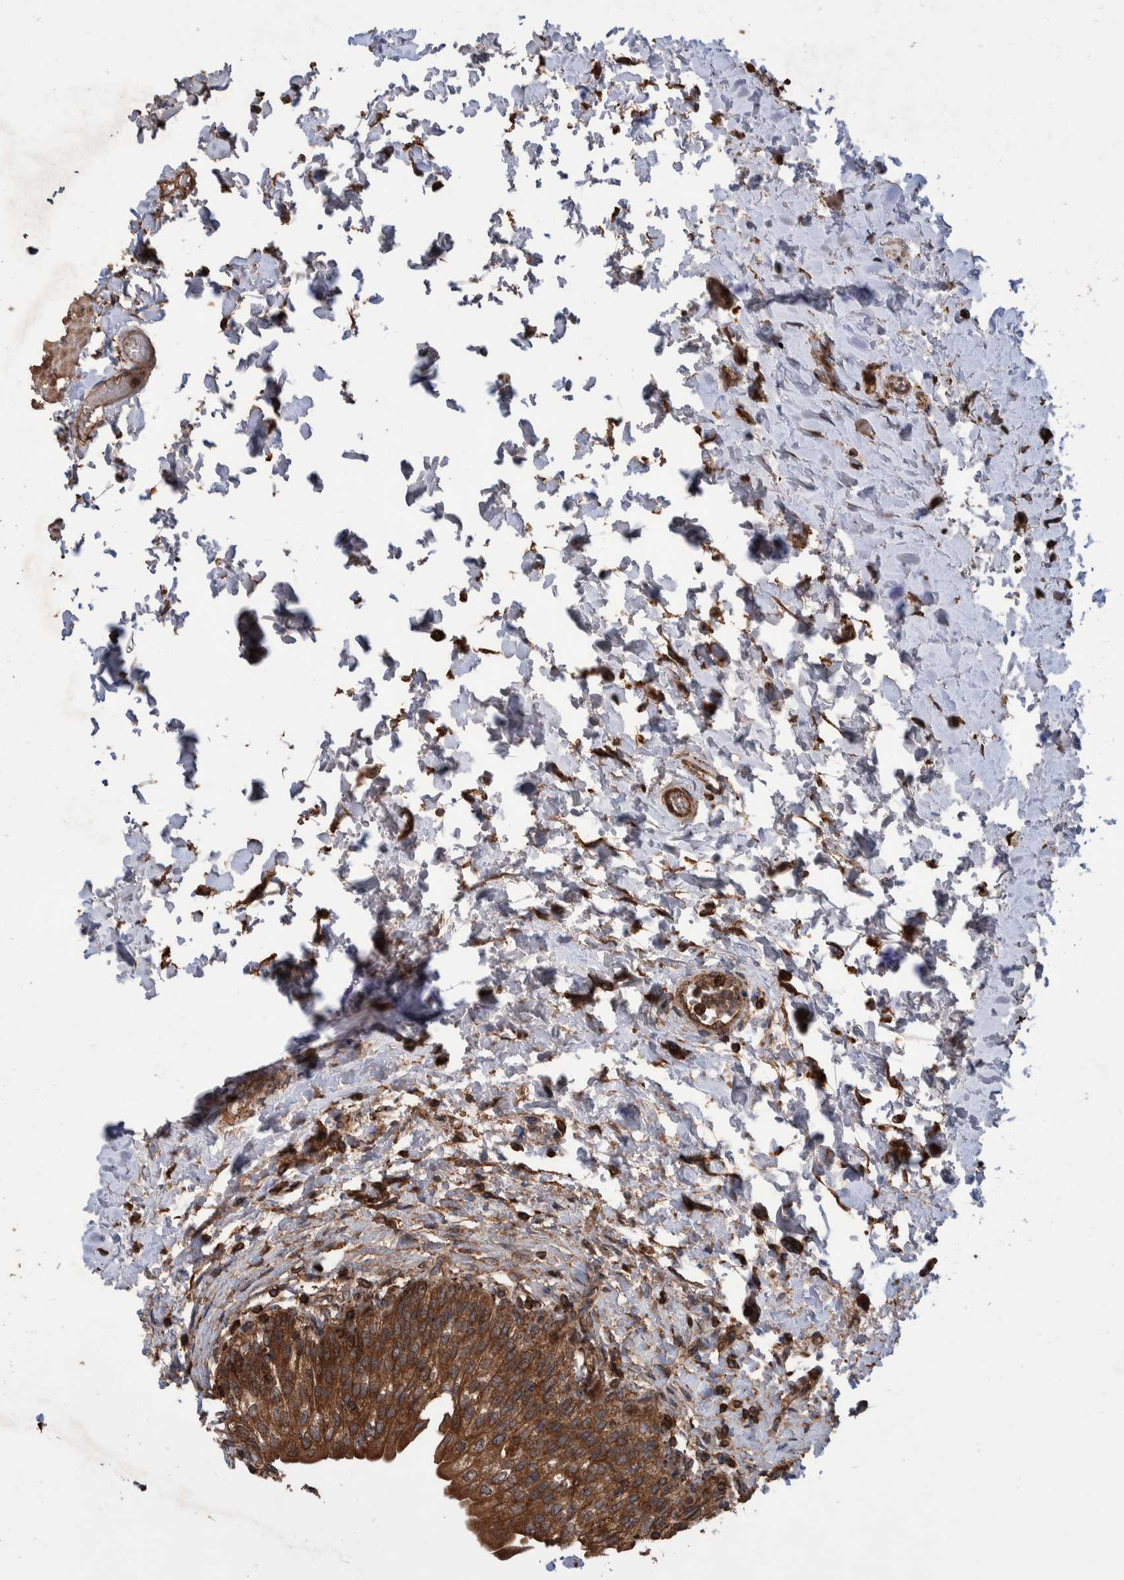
{"staining": {"intensity": "strong", "quantity": ">75%", "location": "cytoplasmic/membranous"}, "tissue": "urinary bladder", "cell_type": "Urothelial cells", "image_type": "normal", "snomed": [{"axis": "morphology", "description": "Normal tissue, NOS"}, {"axis": "topography", "description": "Urinary bladder"}], "caption": "A brown stain labels strong cytoplasmic/membranous staining of a protein in urothelial cells of unremarkable urinary bladder. (DAB (3,3'-diaminobenzidine) = brown stain, brightfield microscopy at high magnification).", "gene": "VBP1", "patient": {"sex": "male", "age": 55}}